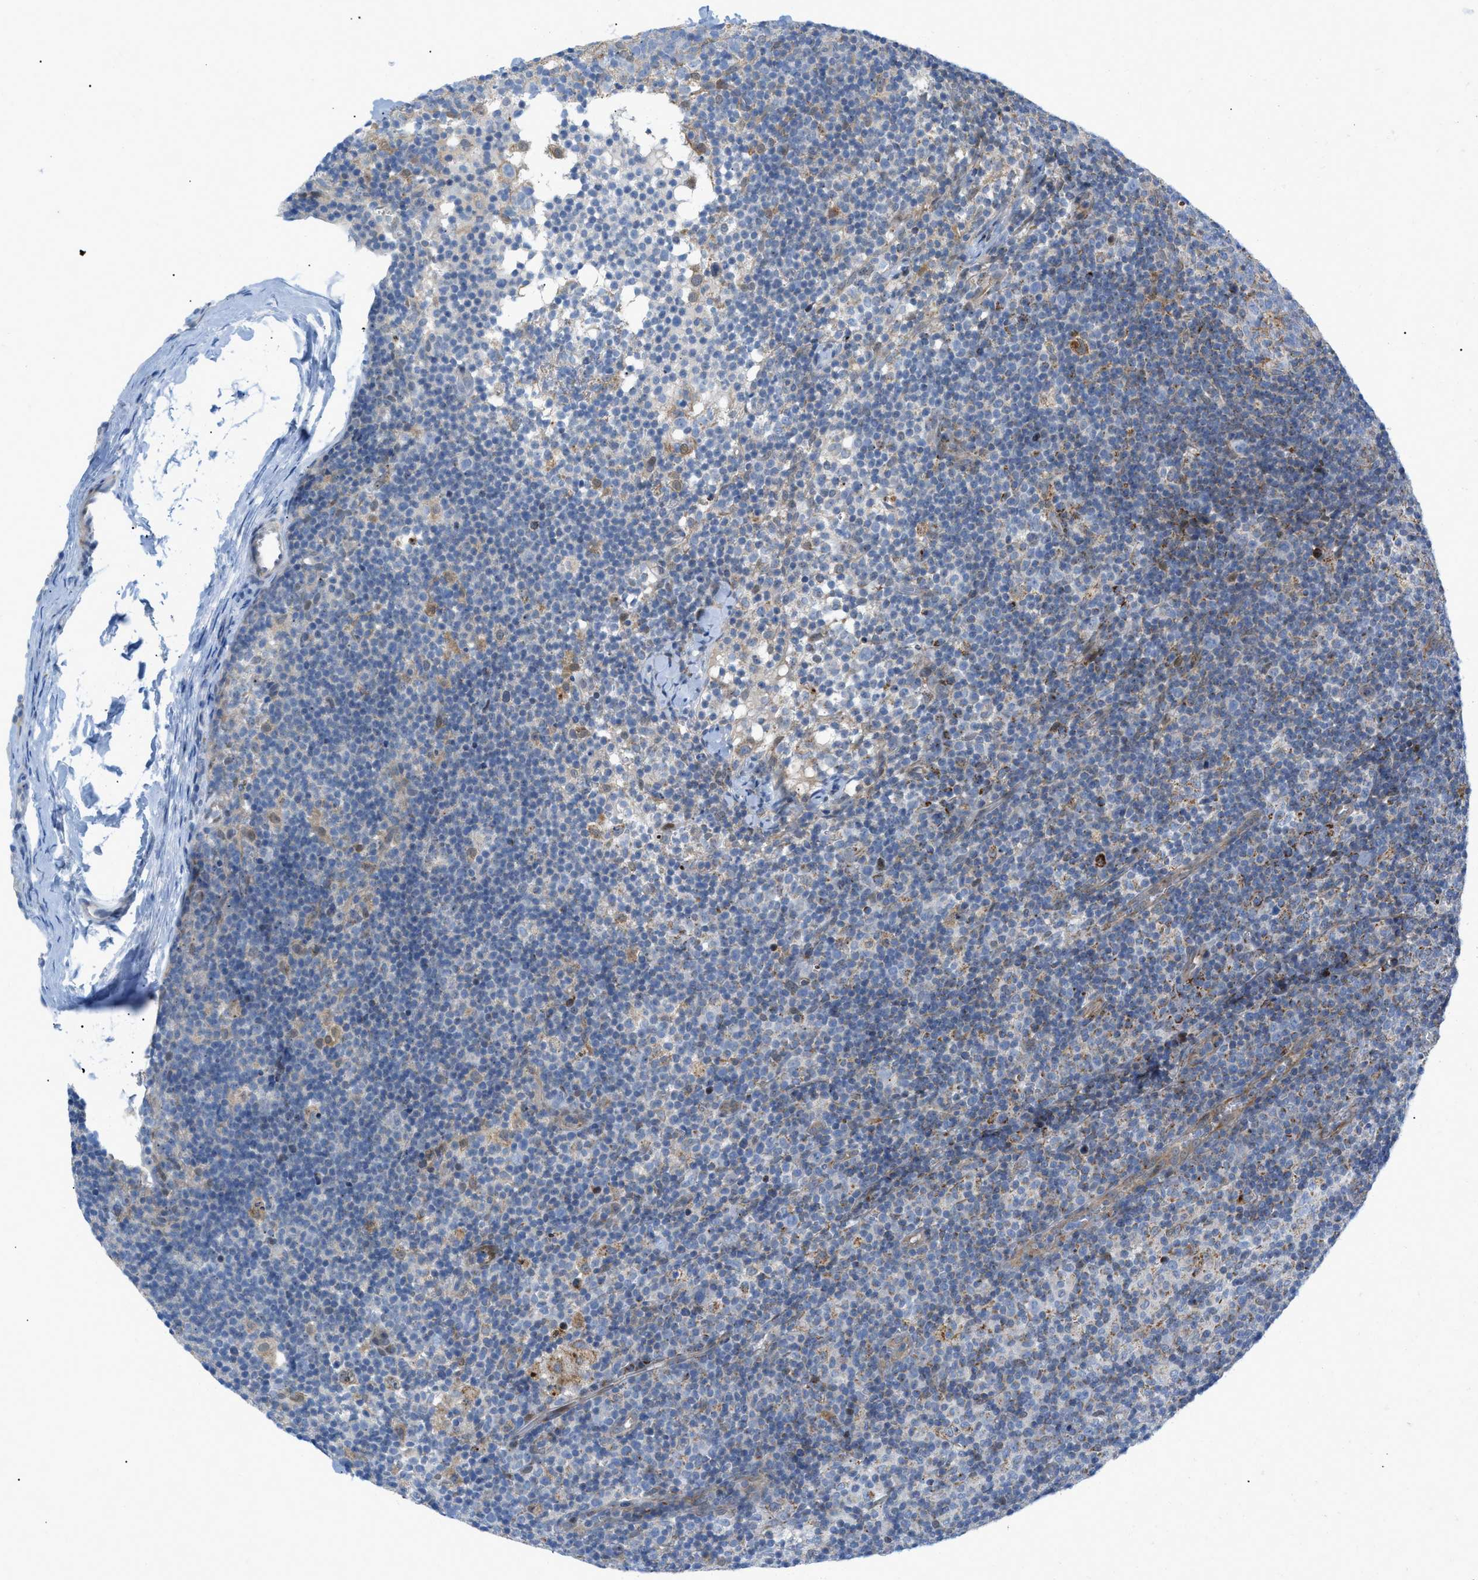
{"staining": {"intensity": "weak", "quantity": "25%-75%", "location": "cytoplasmic/membranous"}, "tissue": "lymph node", "cell_type": "Germinal center cells", "image_type": "normal", "snomed": [{"axis": "morphology", "description": "Normal tissue, NOS"}, {"axis": "morphology", "description": "Inflammation, NOS"}, {"axis": "topography", "description": "Lymph node"}], "caption": "IHC (DAB) staining of unremarkable lymph node reveals weak cytoplasmic/membranous protein expression in approximately 25%-75% of germinal center cells. The staining is performed using DAB (3,3'-diaminobenzidine) brown chromogen to label protein expression. The nuclei are counter-stained blue using hematoxylin.", "gene": "RBBP9", "patient": {"sex": "male", "age": 55}}